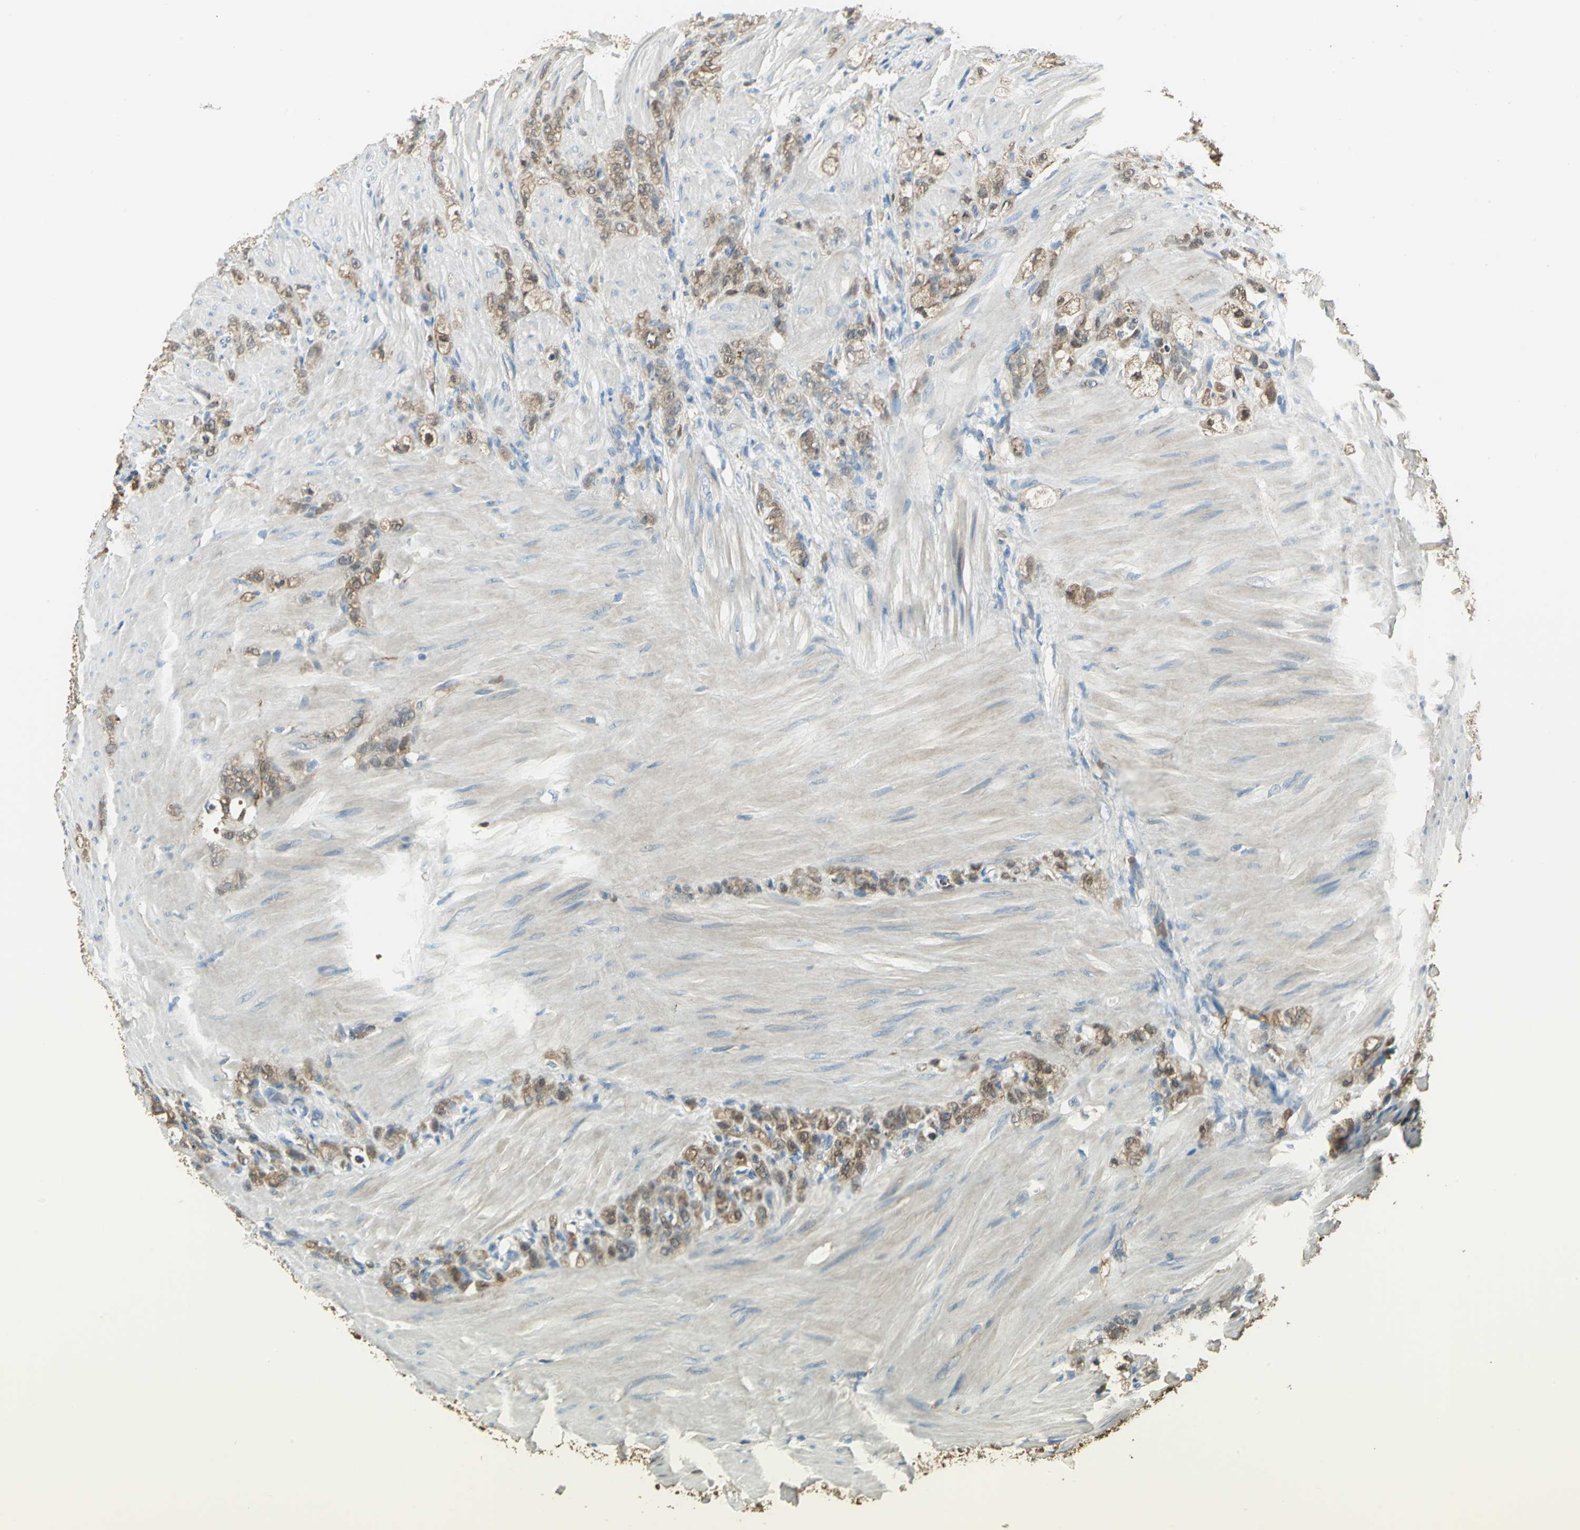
{"staining": {"intensity": "moderate", "quantity": ">75%", "location": "cytoplasmic/membranous,nuclear"}, "tissue": "stomach cancer", "cell_type": "Tumor cells", "image_type": "cancer", "snomed": [{"axis": "morphology", "description": "Adenocarcinoma, NOS"}, {"axis": "topography", "description": "Stomach"}], "caption": "Immunohistochemistry (IHC) histopathology image of human stomach cancer (adenocarcinoma) stained for a protein (brown), which displays medium levels of moderate cytoplasmic/membranous and nuclear staining in about >75% of tumor cells.", "gene": "DDAH1", "patient": {"sex": "male", "age": 82}}